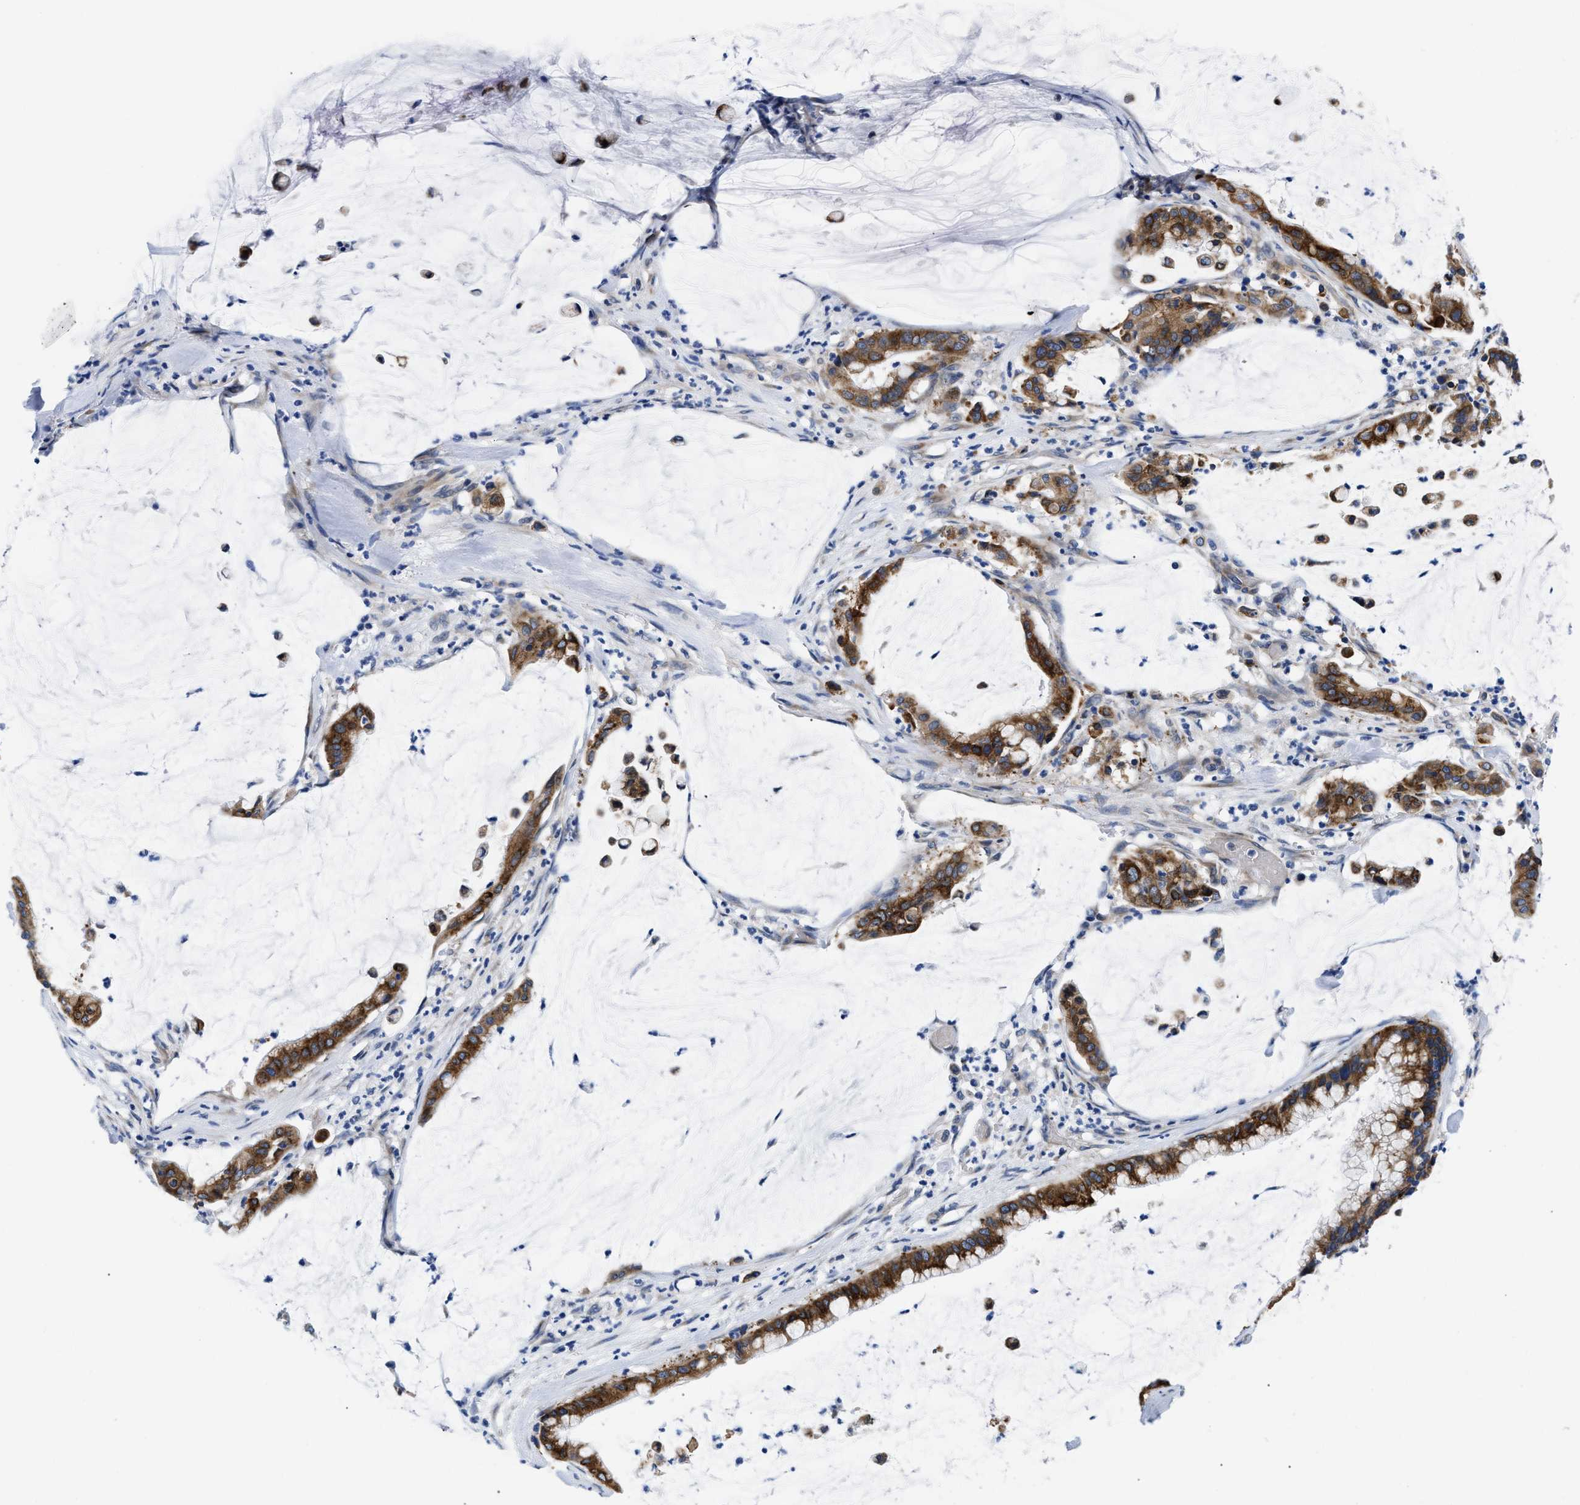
{"staining": {"intensity": "strong", "quantity": ">75%", "location": "cytoplasmic/membranous"}, "tissue": "pancreatic cancer", "cell_type": "Tumor cells", "image_type": "cancer", "snomed": [{"axis": "morphology", "description": "Adenocarcinoma, NOS"}, {"axis": "topography", "description": "Pancreas"}], "caption": "Pancreatic cancer stained with DAB IHC demonstrates high levels of strong cytoplasmic/membranous expression in approximately >75% of tumor cells.", "gene": "RINT1", "patient": {"sex": "male", "age": 41}}